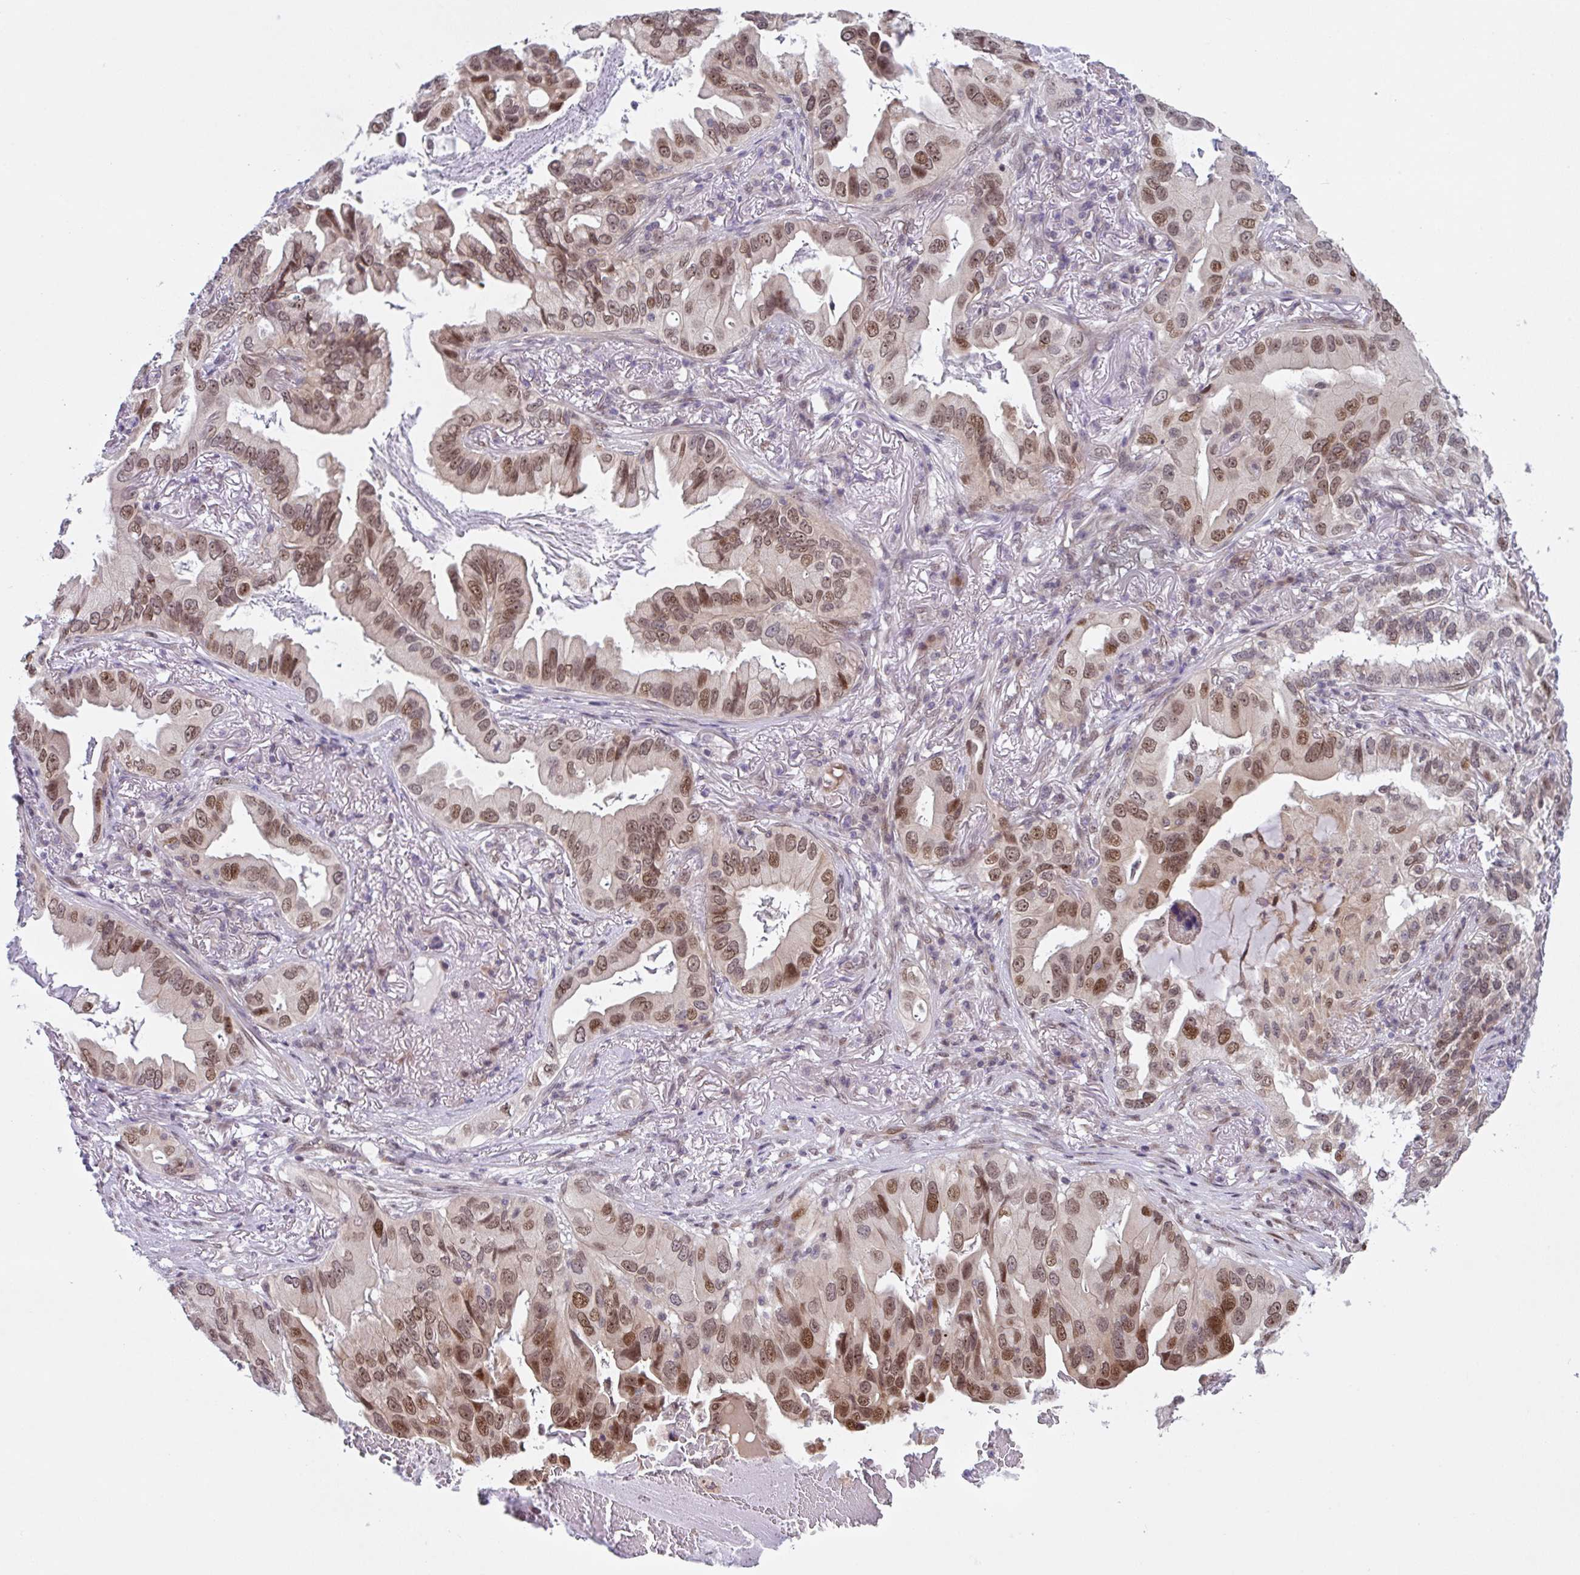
{"staining": {"intensity": "moderate", "quantity": ">75%", "location": "nuclear"}, "tissue": "lung cancer", "cell_type": "Tumor cells", "image_type": "cancer", "snomed": [{"axis": "morphology", "description": "Adenocarcinoma, NOS"}, {"axis": "topography", "description": "Lung"}], "caption": "Lung adenocarcinoma stained with a brown dye reveals moderate nuclear positive expression in about >75% of tumor cells.", "gene": "RBM18", "patient": {"sex": "female", "age": 69}}